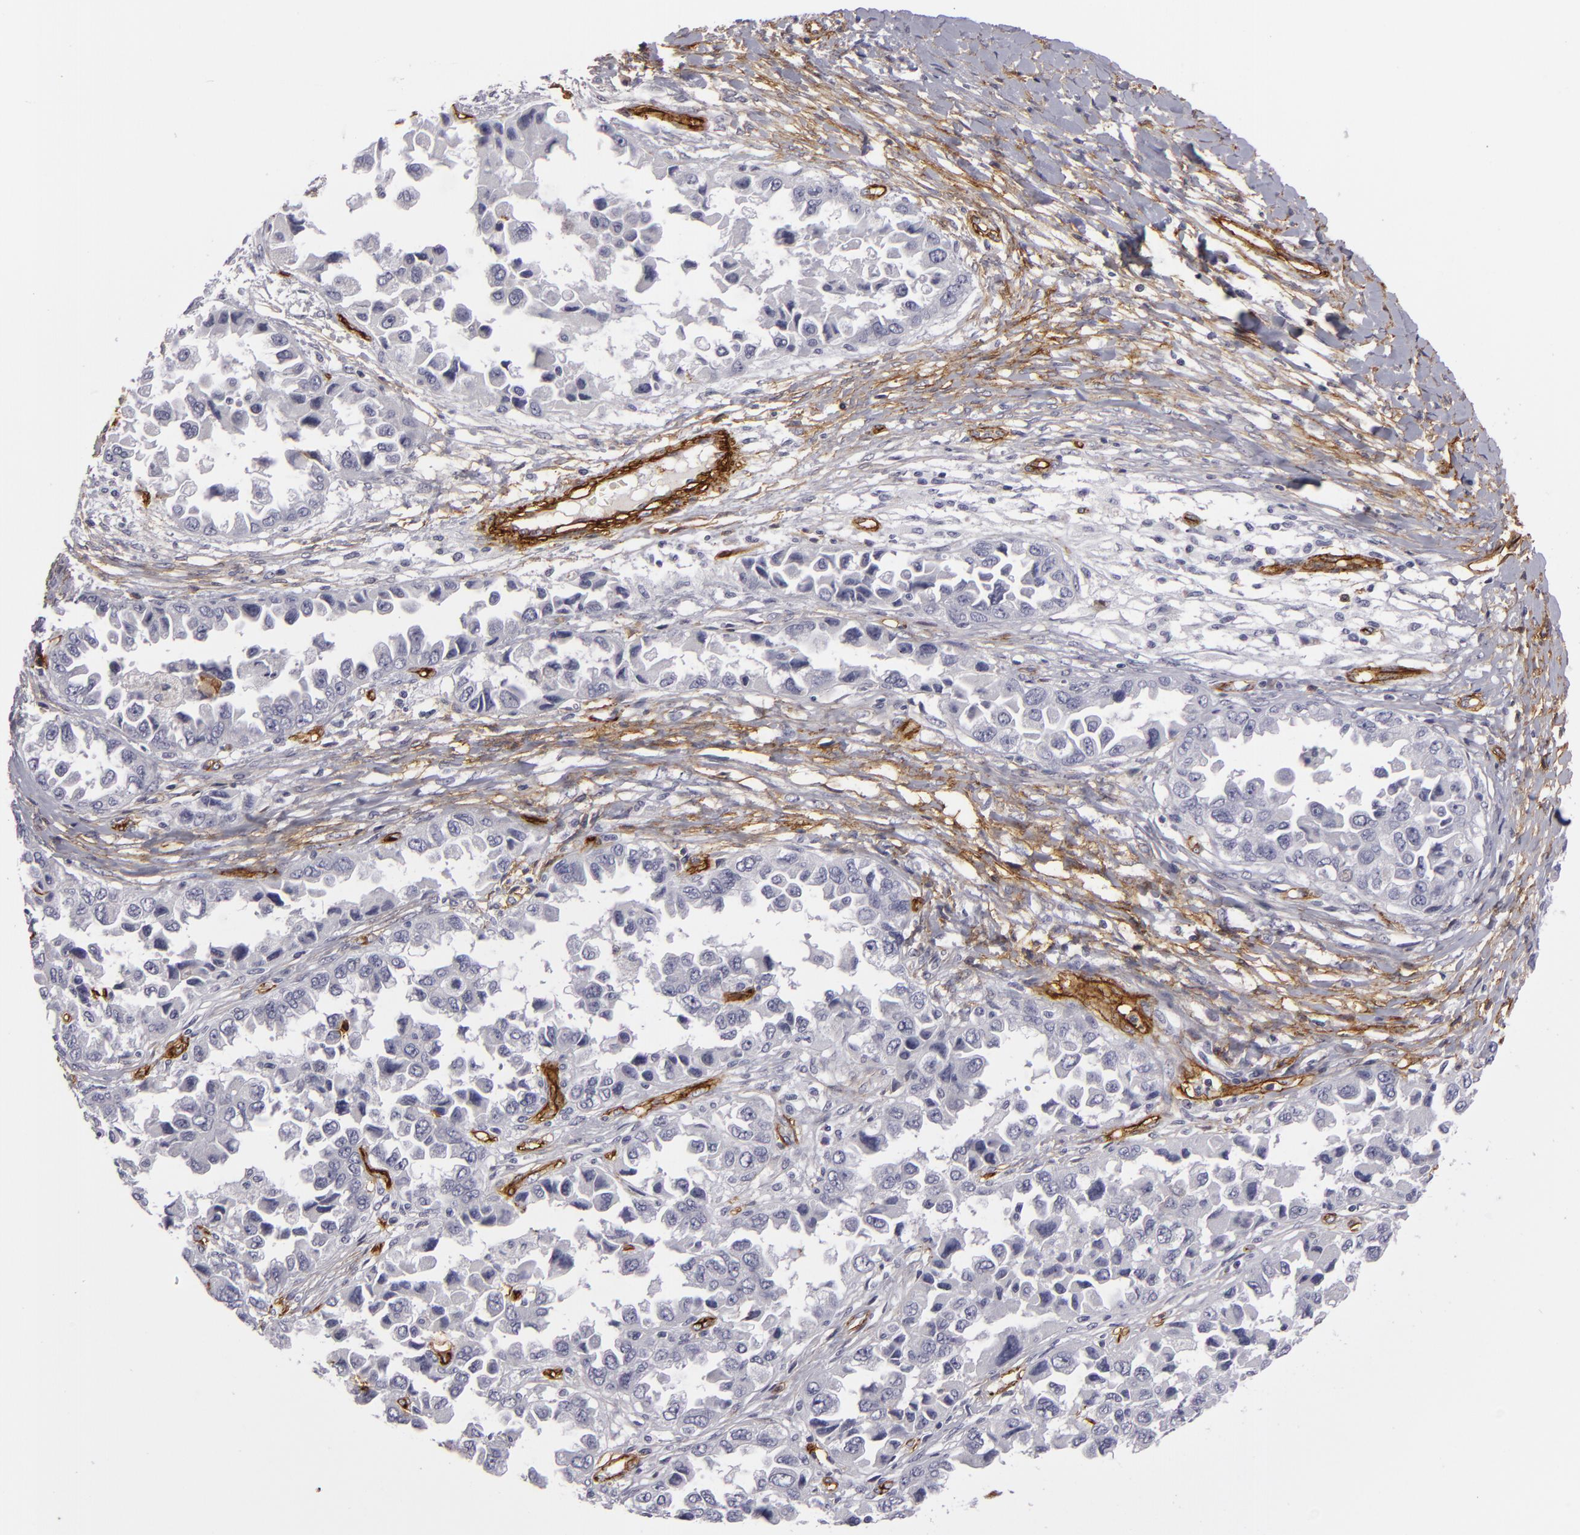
{"staining": {"intensity": "negative", "quantity": "none", "location": "none"}, "tissue": "ovarian cancer", "cell_type": "Tumor cells", "image_type": "cancer", "snomed": [{"axis": "morphology", "description": "Cystadenocarcinoma, serous, NOS"}, {"axis": "topography", "description": "Ovary"}], "caption": "The micrograph demonstrates no staining of tumor cells in ovarian serous cystadenocarcinoma.", "gene": "MCAM", "patient": {"sex": "female", "age": 84}}